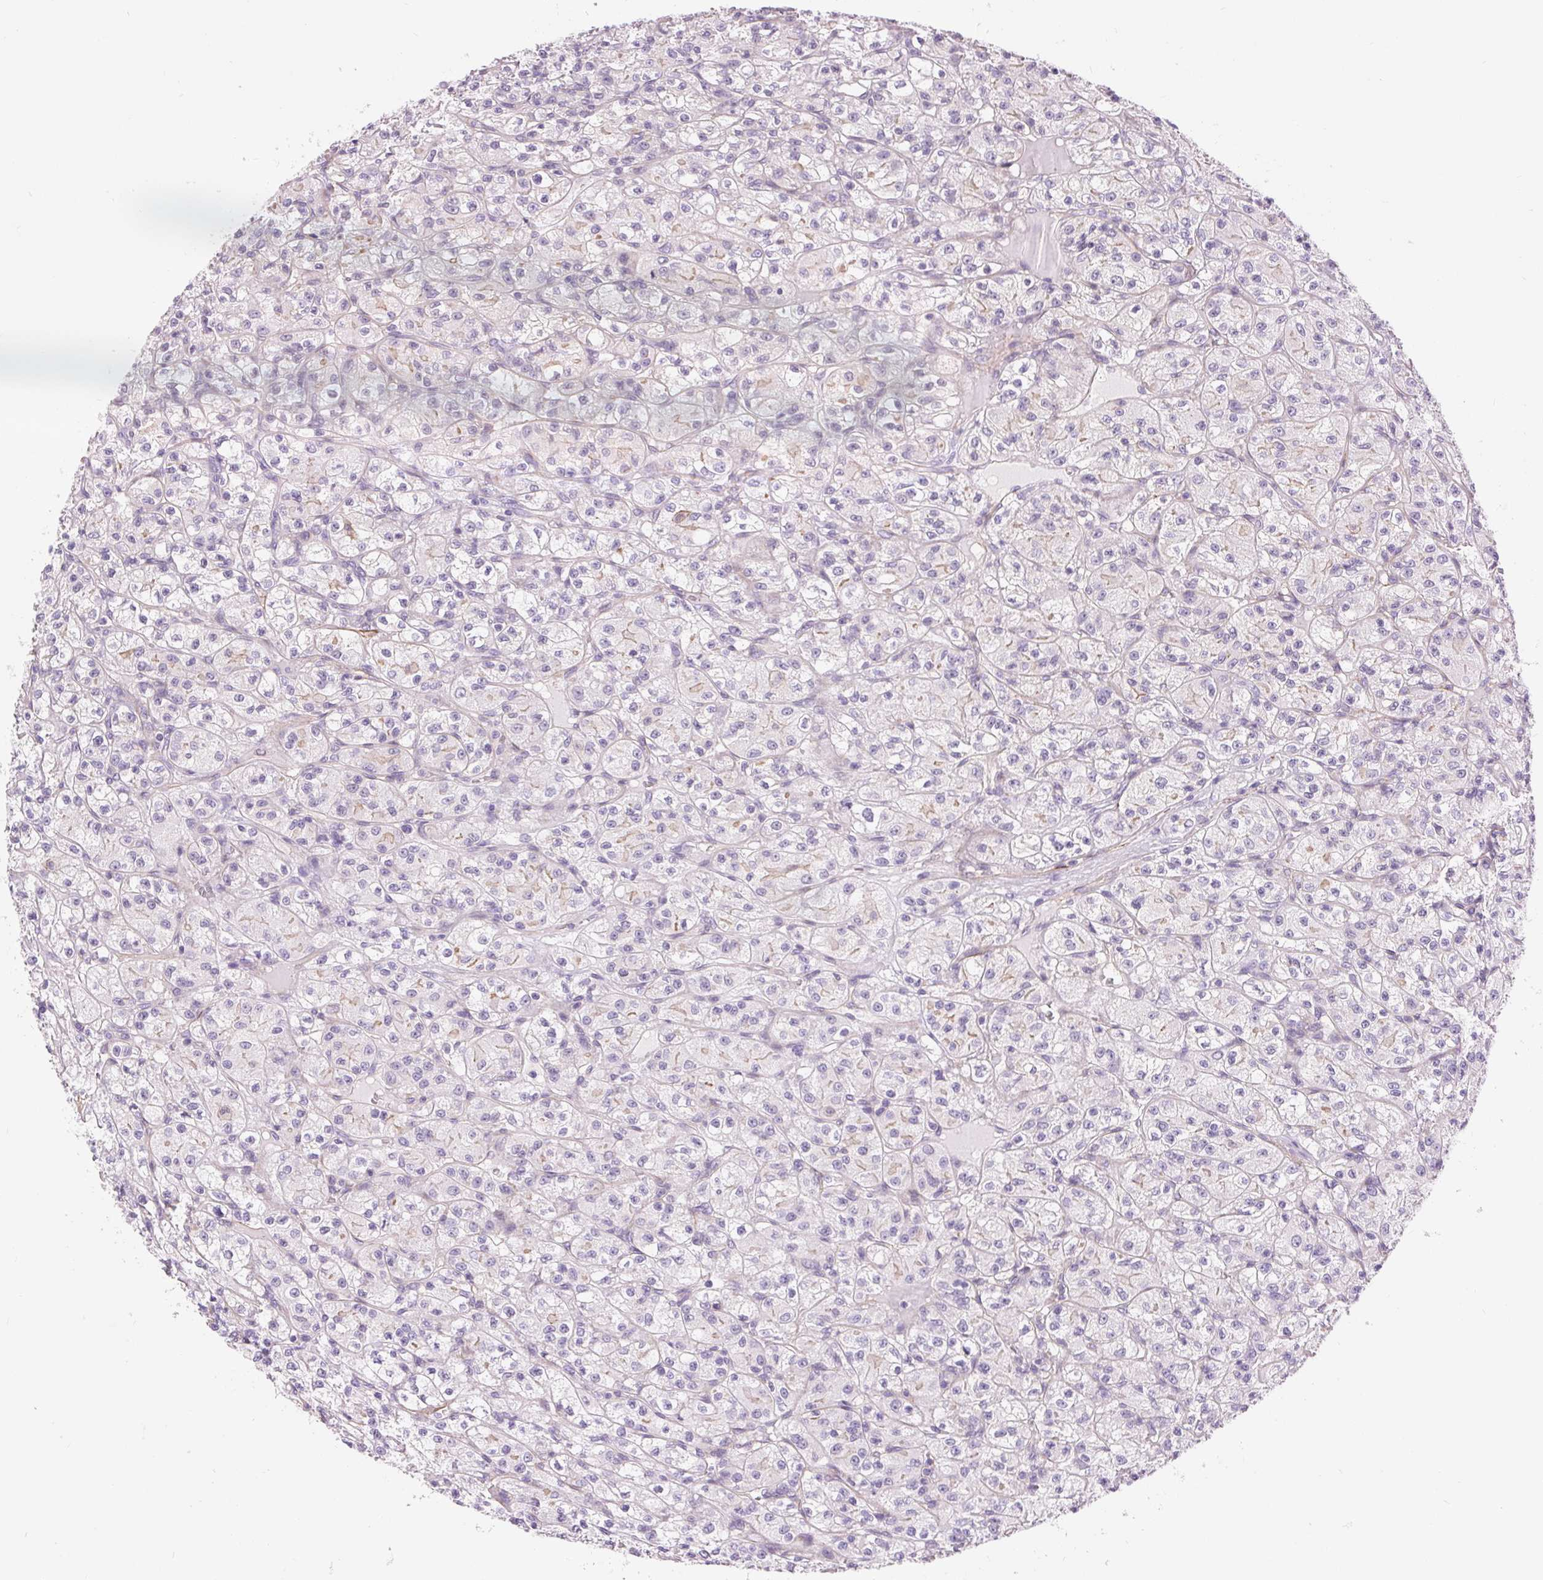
{"staining": {"intensity": "negative", "quantity": "none", "location": "none"}, "tissue": "renal cancer", "cell_type": "Tumor cells", "image_type": "cancer", "snomed": [{"axis": "morphology", "description": "Adenocarcinoma, NOS"}, {"axis": "topography", "description": "Kidney"}], "caption": "Renal cancer was stained to show a protein in brown. There is no significant positivity in tumor cells.", "gene": "DIXDC1", "patient": {"sex": "female", "age": 70}}